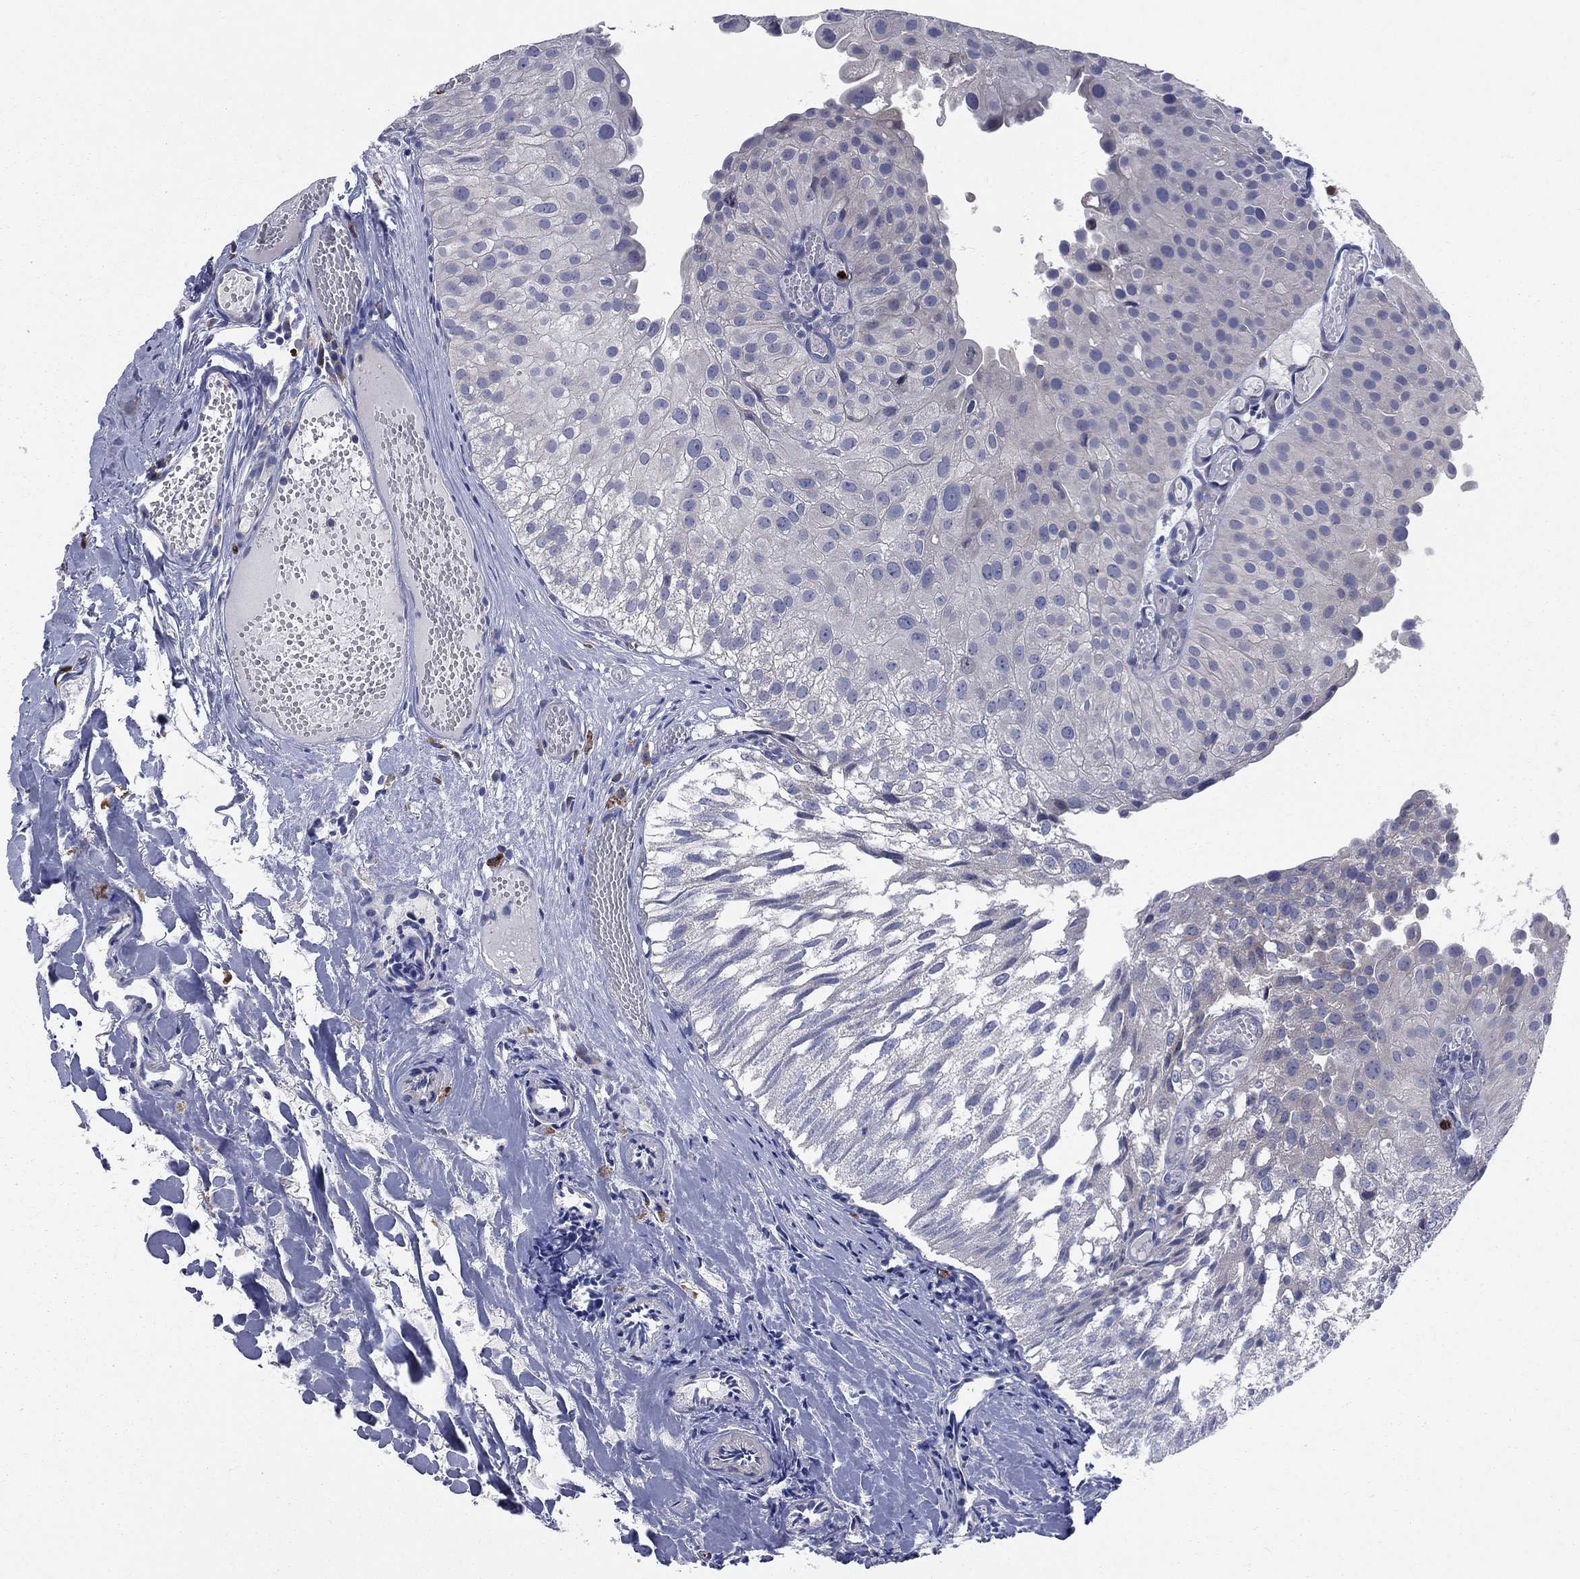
{"staining": {"intensity": "negative", "quantity": "none", "location": "none"}, "tissue": "urothelial cancer", "cell_type": "Tumor cells", "image_type": "cancer", "snomed": [{"axis": "morphology", "description": "Urothelial carcinoma, Low grade"}, {"axis": "topography", "description": "Urinary bladder"}], "caption": "IHC of human urothelial cancer shows no expression in tumor cells. (DAB (3,3'-diaminobenzidine) IHC with hematoxylin counter stain).", "gene": "CCDC159", "patient": {"sex": "female", "age": 78}}